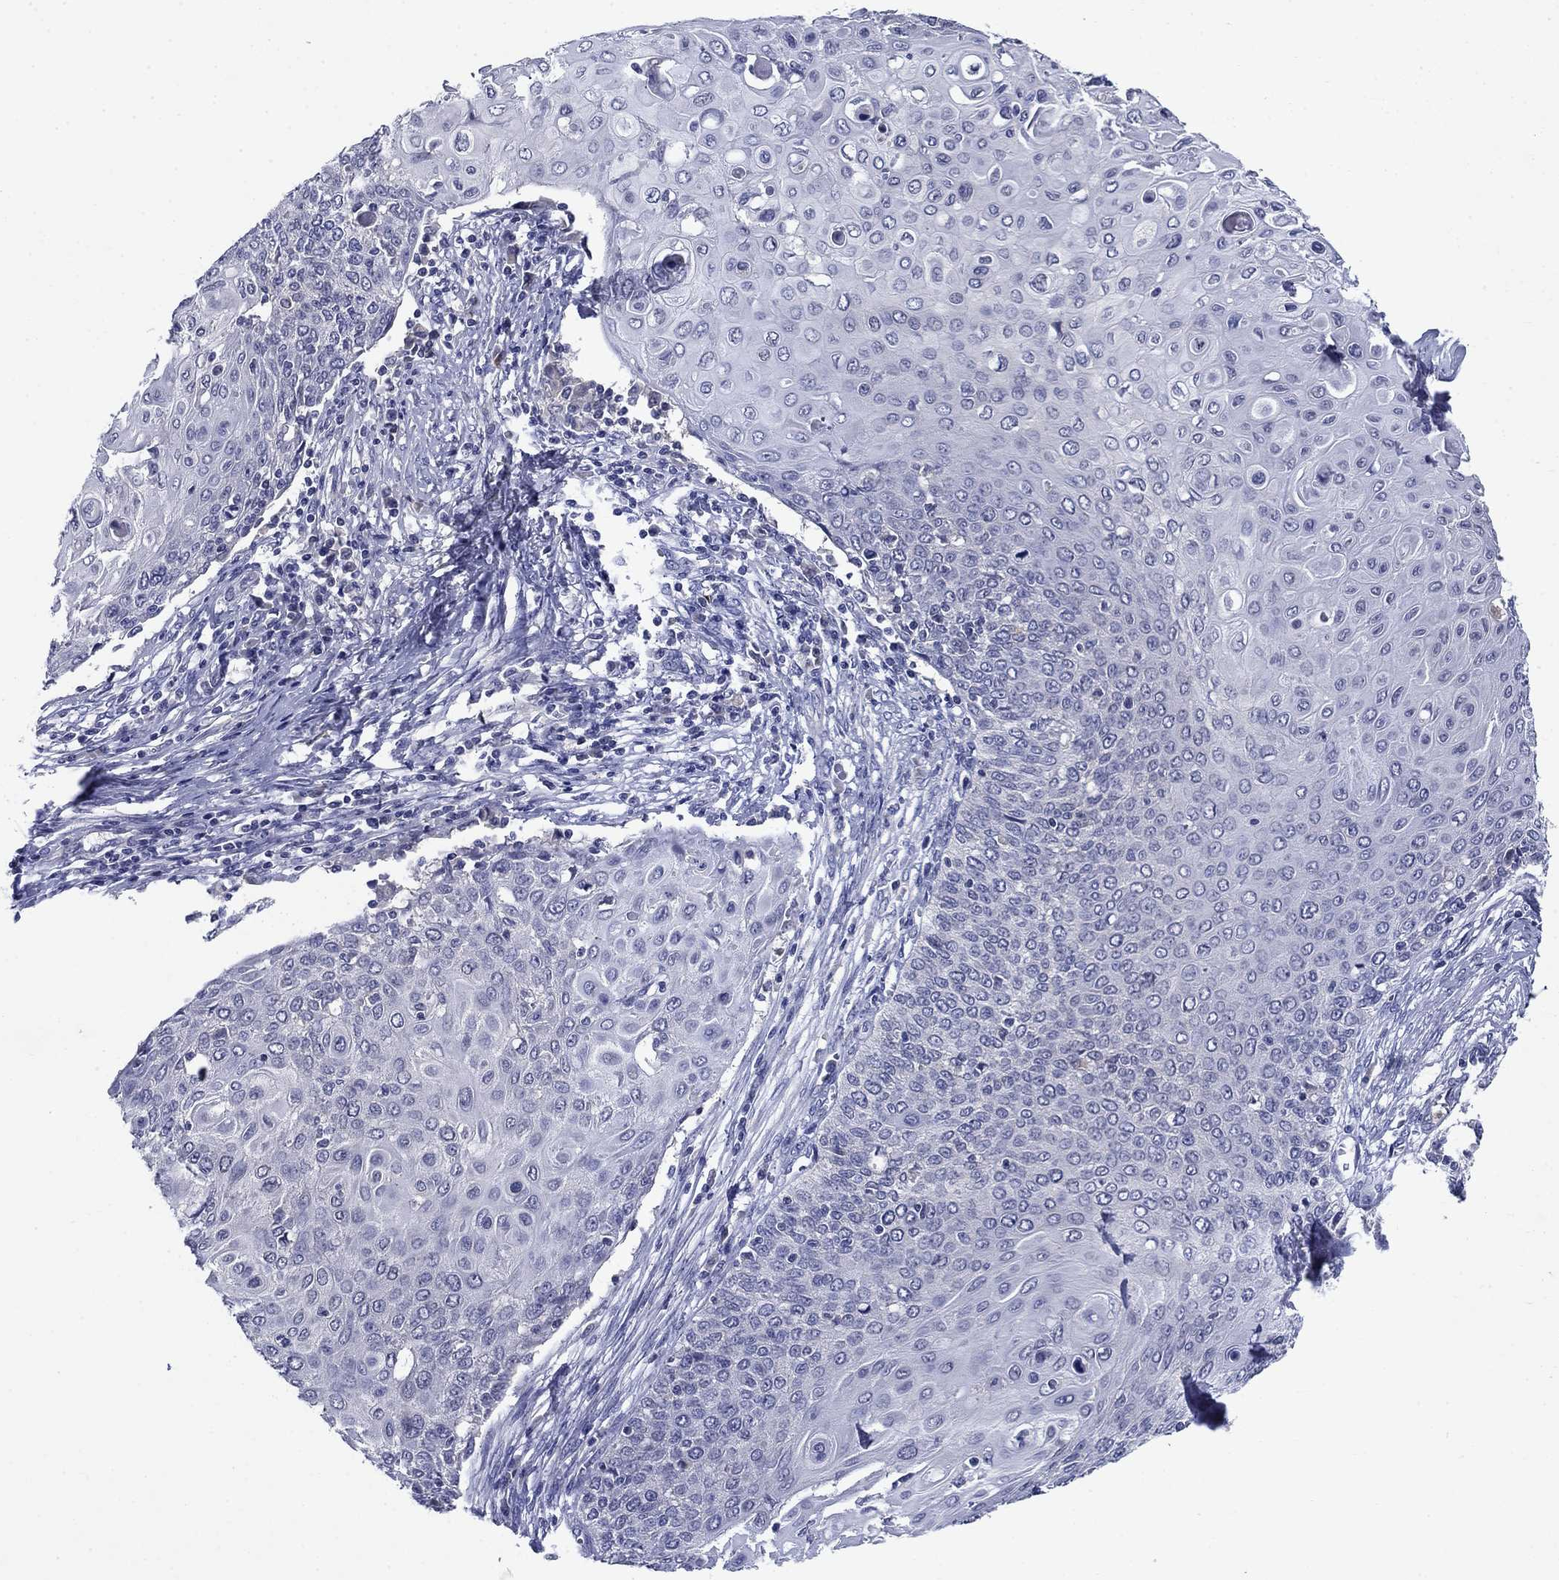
{"staining": {"intensity": "negative", "quantity": "none", "location": "none"}, "tissue": "cervical cancer", "cell_type": "Tumor cells", "image_type": "cancer", "snomed": [{"axis": "morphology", "description": "Squamous cell carcinoma, NOS"}, {"axis": "topography", "description": "Cervix"}], "caption": "Immunohistochemical staining of human squamous cell carcinoma (cervical) demonstrates no significant expression in tumor cells.", "gene": "STAB2", "patient": {"sex": "female", "age": 39}}